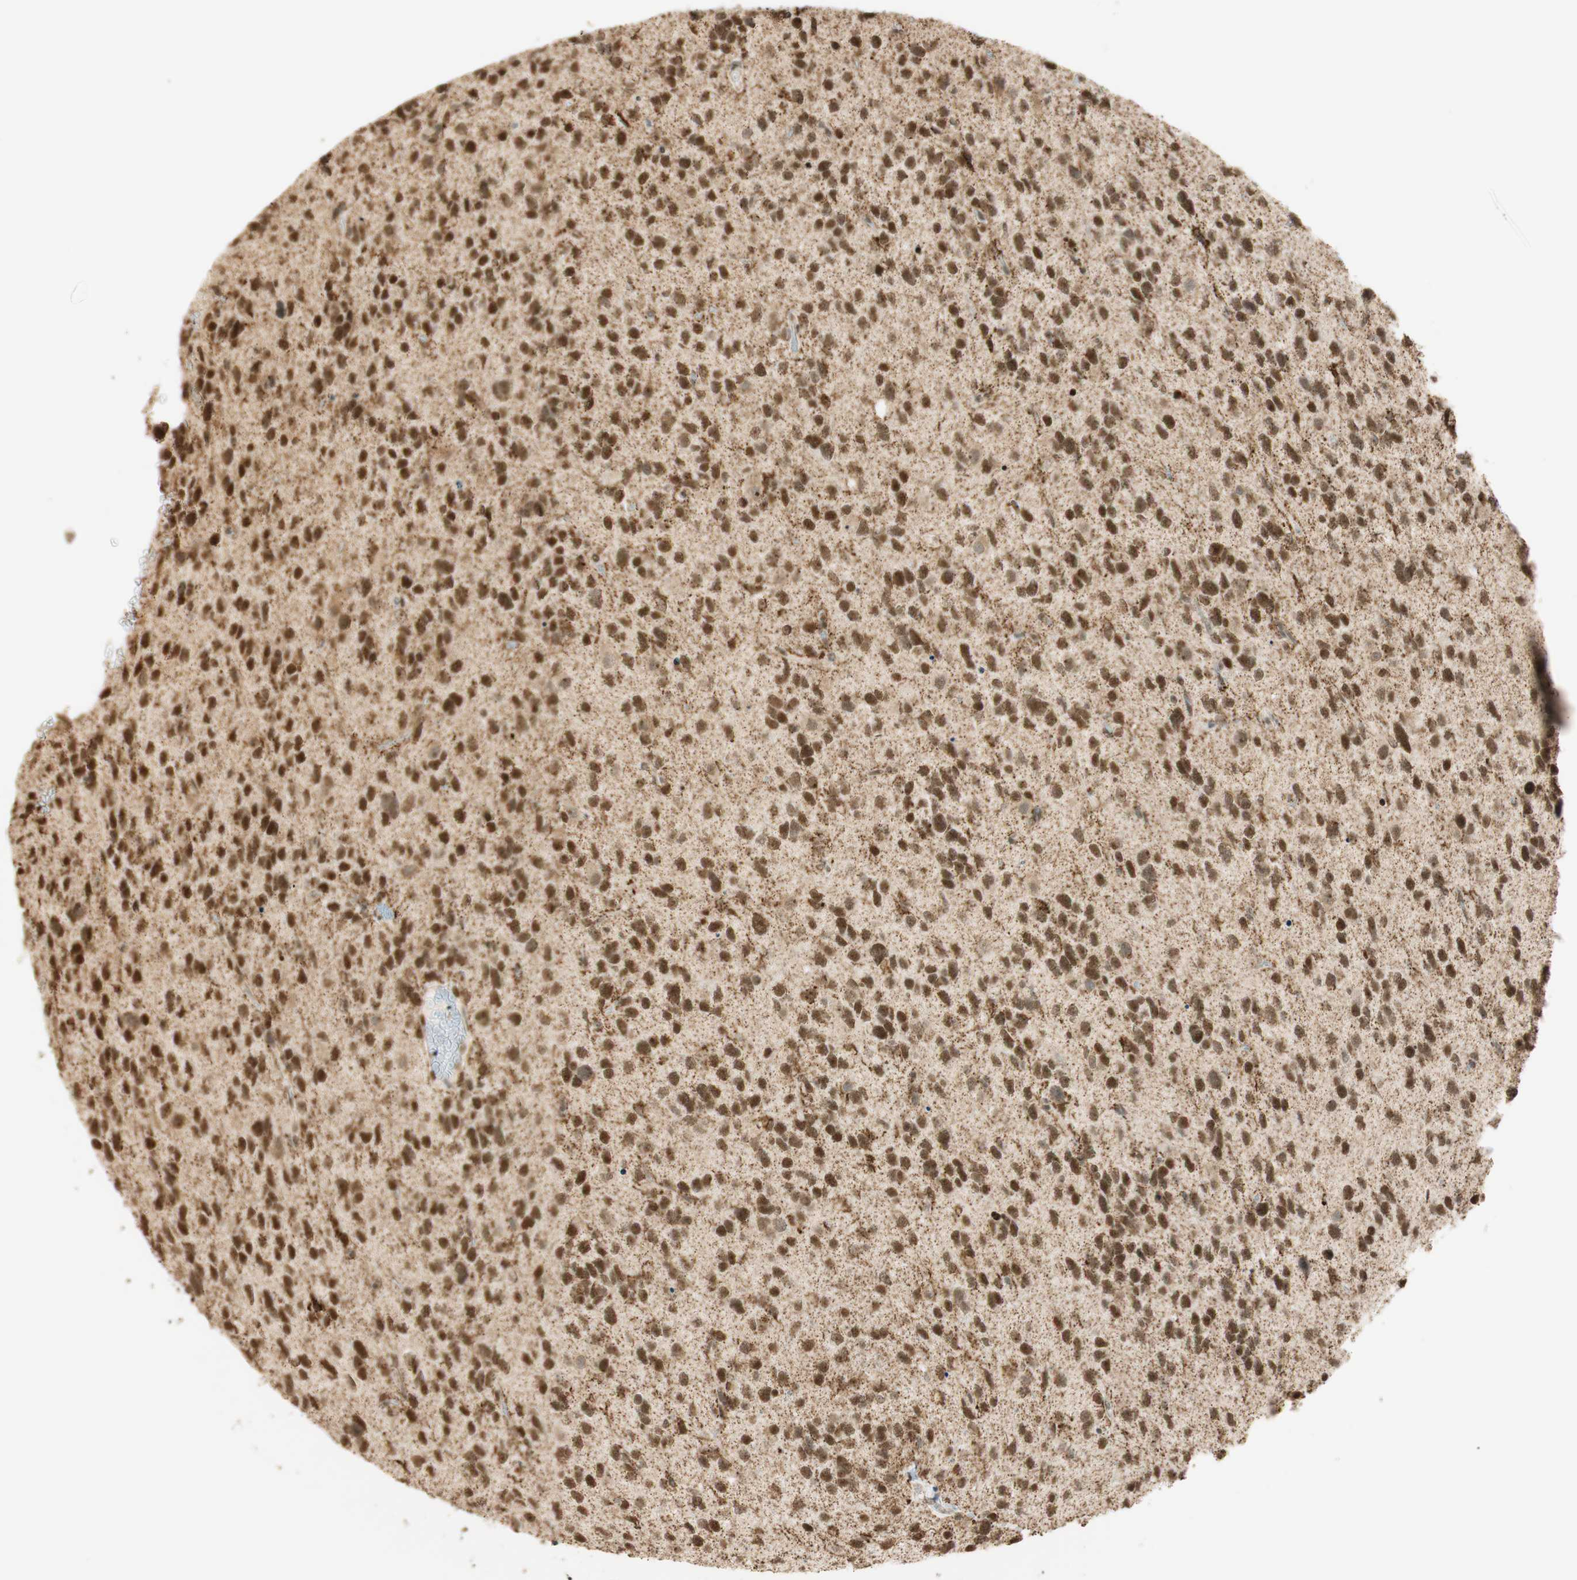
{"staining": {"intensity": "strong", "quantity": ">75%", "location": "nuclear"}, "tissue": "glioma", "cell_type": "Tumor cells", "image_type": "cancer", "snomed": [{"axis": "morphology", "description": "Glioma, malignant, High grade"}, {"axis": "topography", "description": "Brain"}], "caption": "The image exhibits immunohistochemical staining of glioma. There is strong nuclear staining is appreciated in about >75% of tumor cells.", "gene": "ZNF782", "patient": {"sex": "female", "age": 58}}